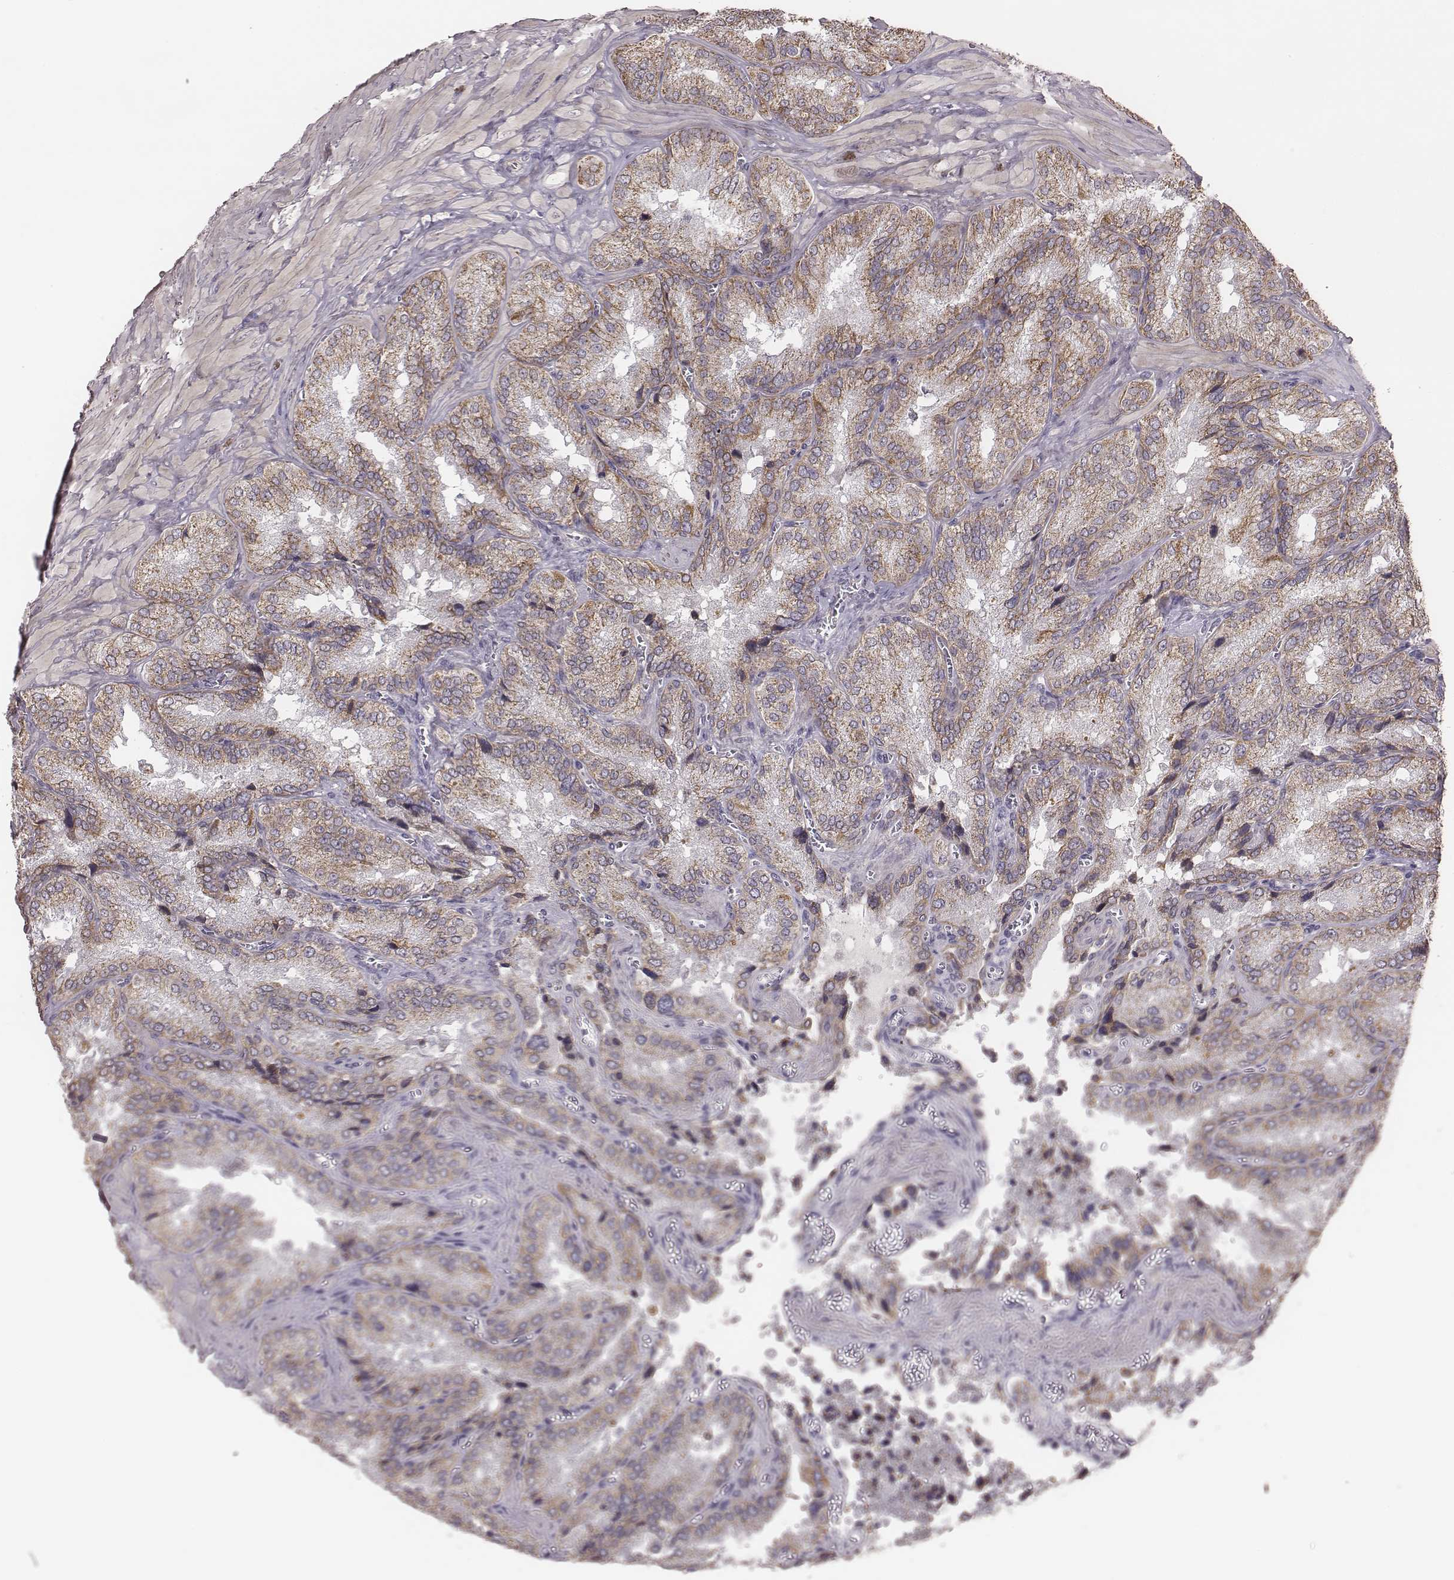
{"staining": {"intensity": "weak", "quantity": ">75%", "location": "cytoplasmic/membranous"}, "tissue": "seminal vesicle", "cell_type": "Glandular cells", "image_type": "normal", "snomed": [{"axis": "morphology", "description": "Normal tissue, NOS"}, {"axis": "topography", "description": "Seminal veicle"}], "caption": "Seminal vesicle was stained to show a protein in brown. There is low levels of weak cytoplasmic/membranous expression in about >75% of glandular cells. Immunohistochemistry stains the protein in brown and the nuclei are stained blue.", "gene": "HAVCR1", "patient": {"sex": "male", "age": 37}}